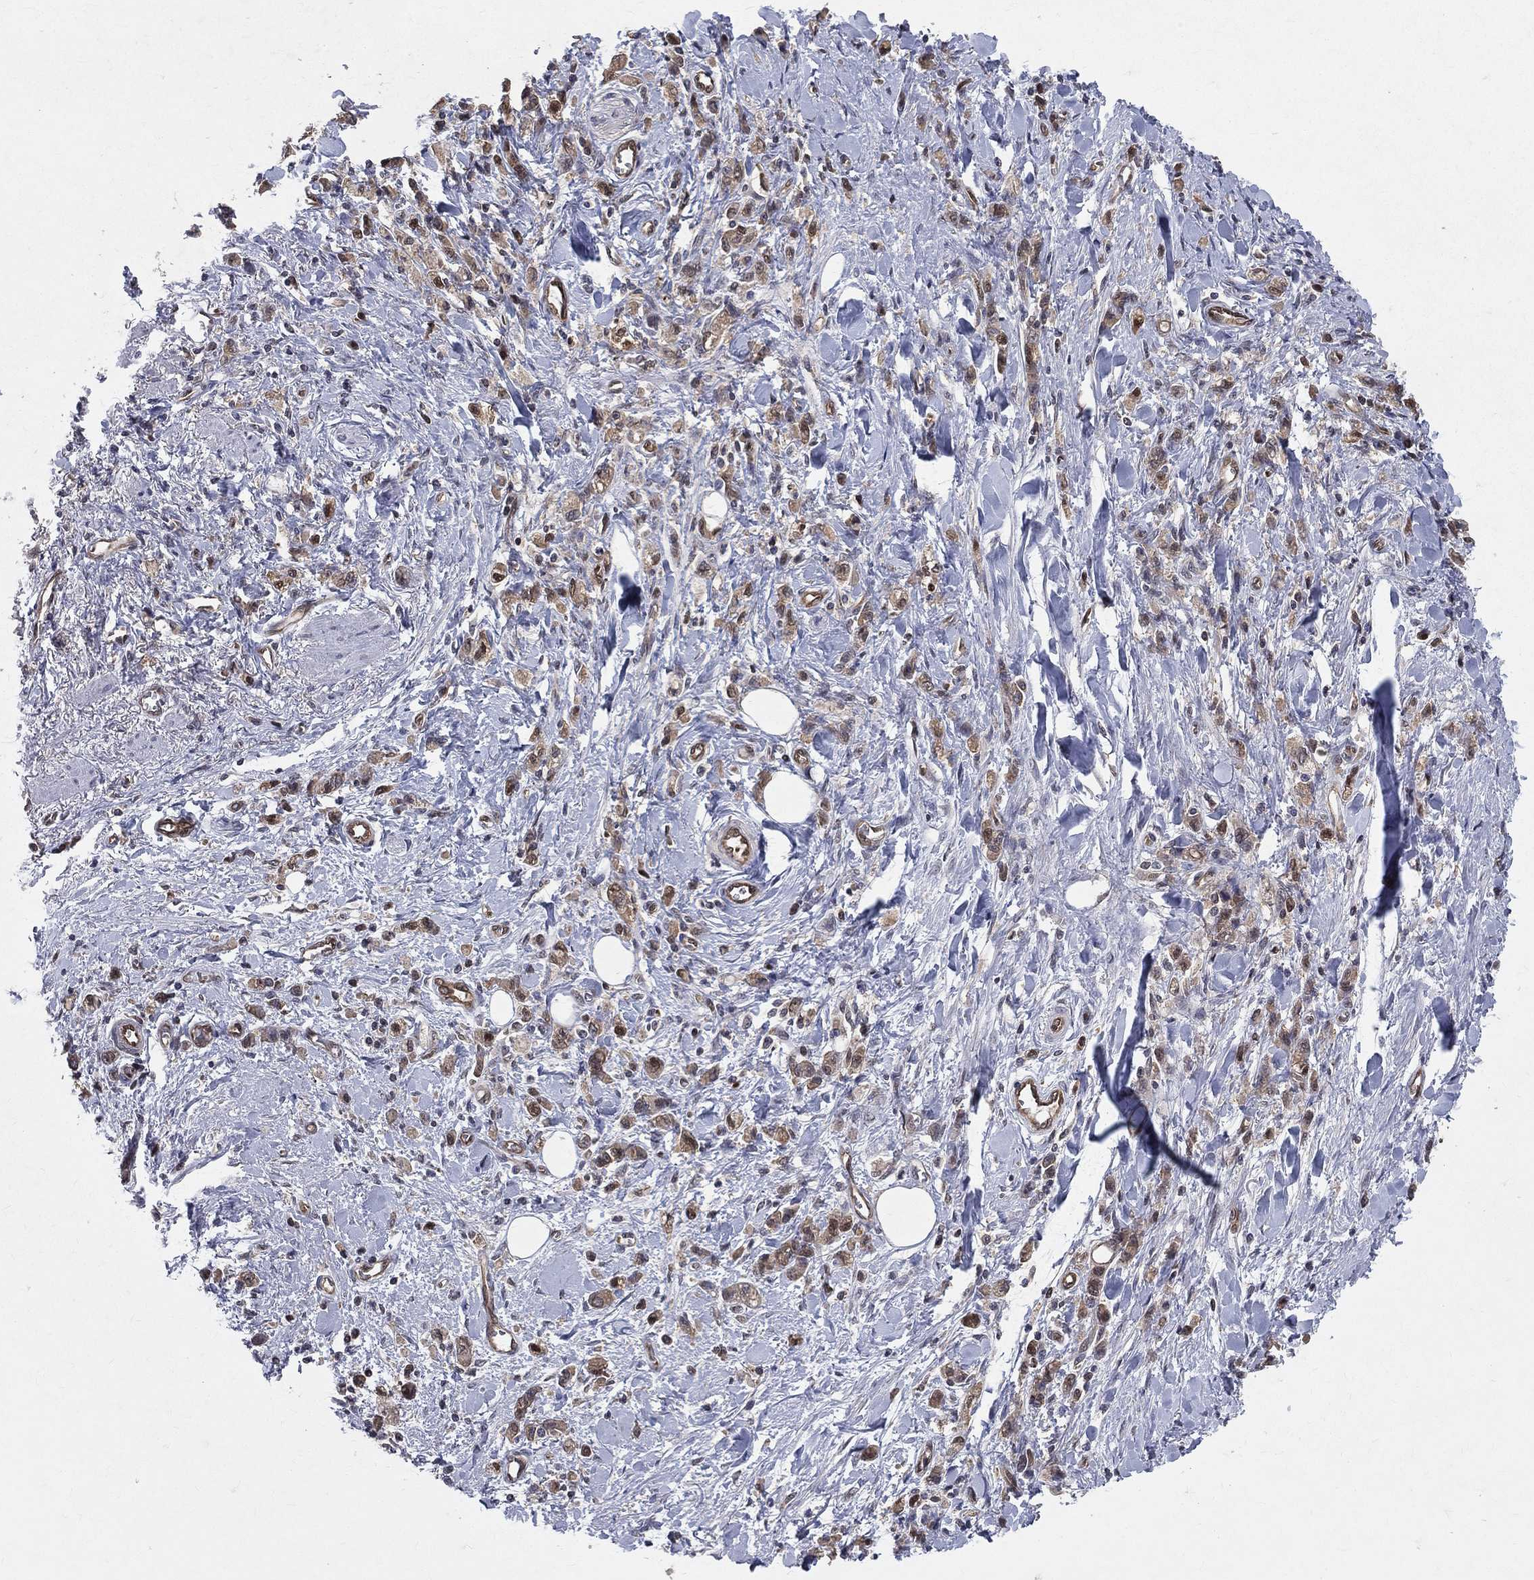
{"staining": {"intensity": "moderate", "quantity": "25%-75%", "location": "cytoplasmic/membranous,nuclear"}, "tissue": "stomach cancer", "cell_type": "Tumor cells", "image_type": "cancer", "snomed": [{"axis": "morphology", "description": "Adenocarcinoma, NOS"}, {"axis": "topography", "description": "Stomach"}], "caption": "A high-resolution micrograph shows IHC staining of adenocarcinoma (stomach), which reveals moderate cytoplasmic/membranous and nuclear staining in approximately 25%-75% of tumor cells.", "gene": "GMPR2", "patient": {"sex": "male", "age": 77}}